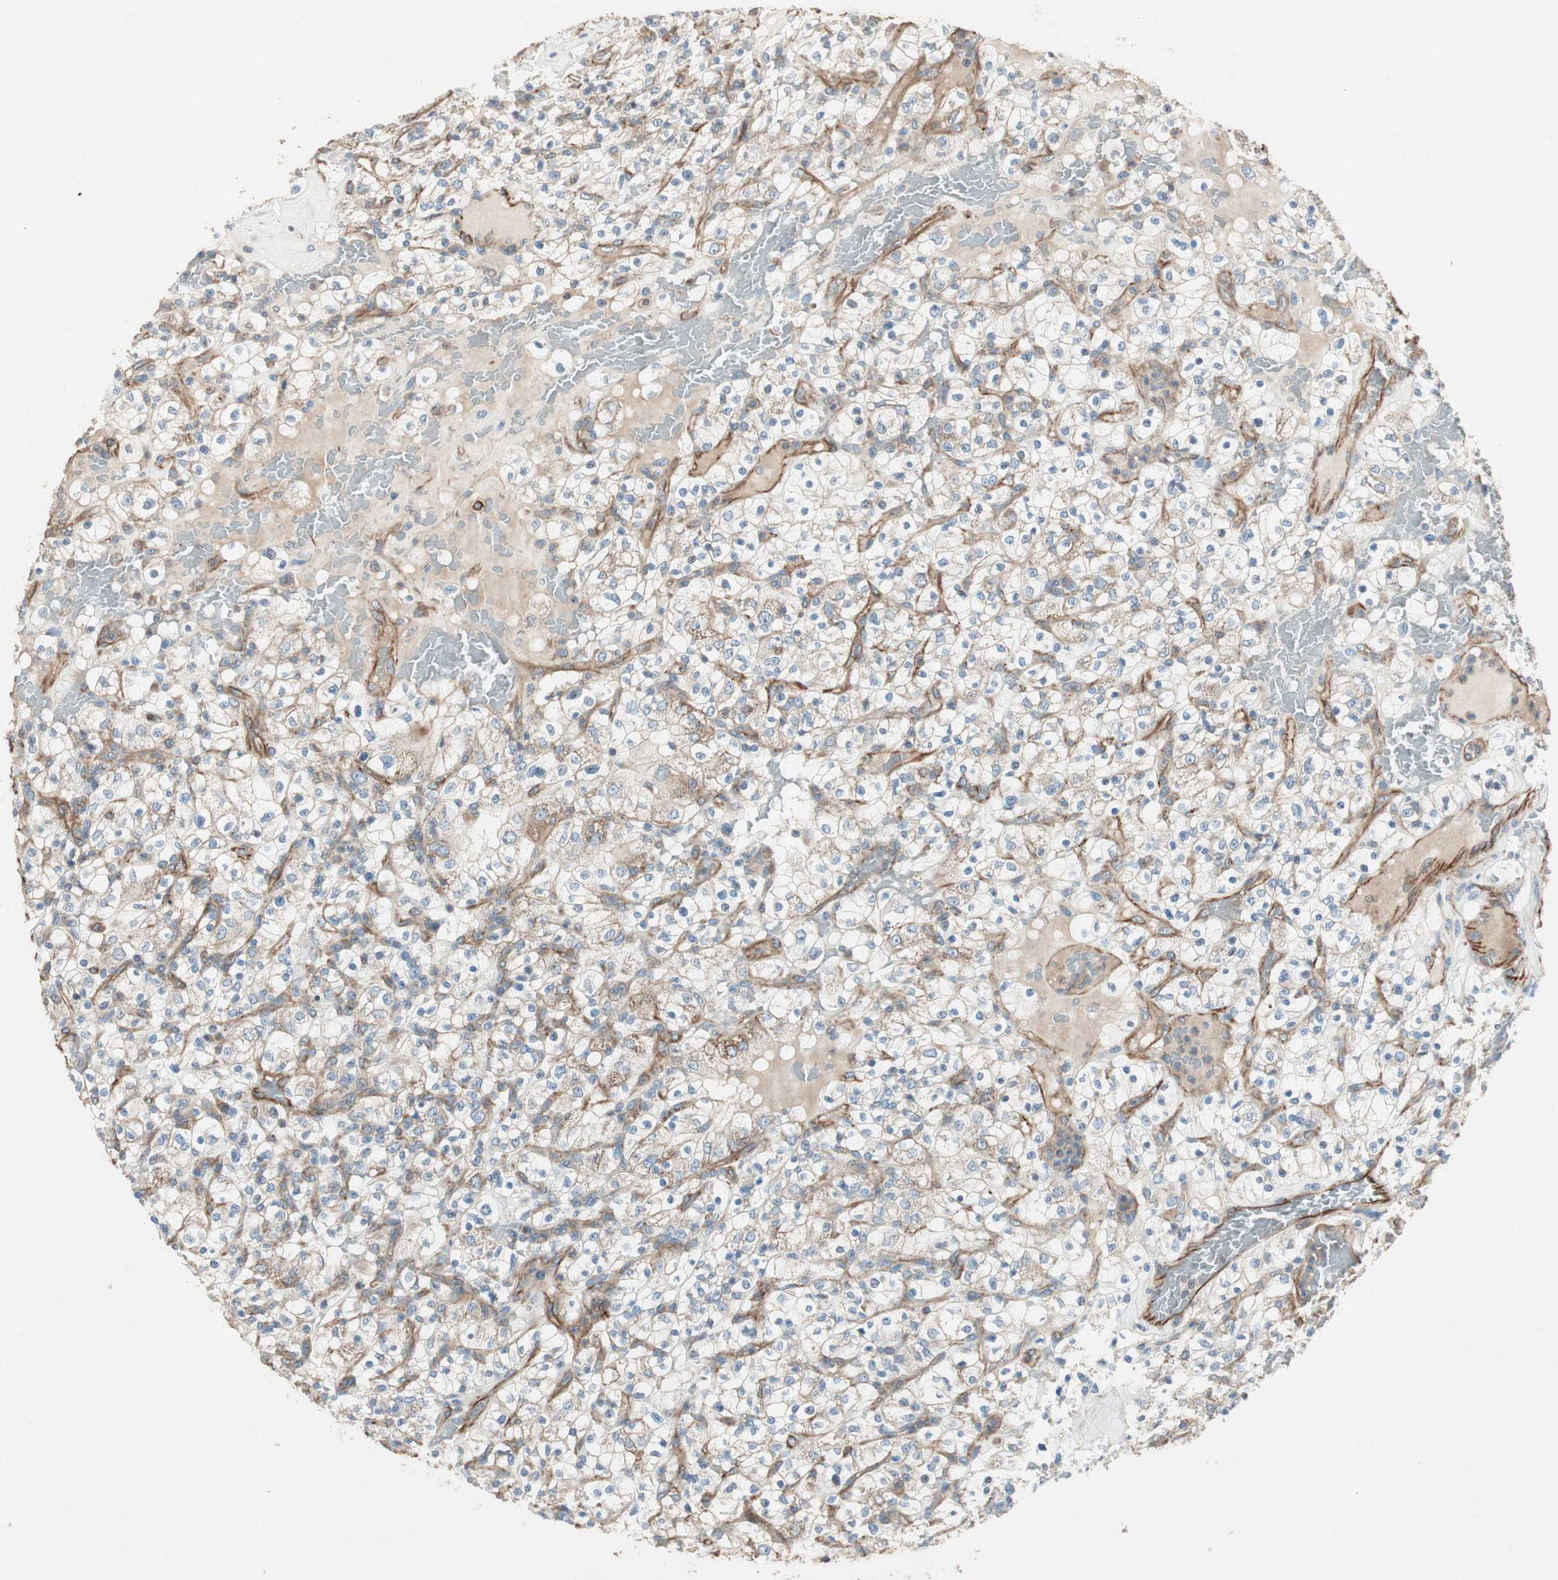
{"staining": {"intensity": "weak", "quantity": ">75%", "location": "cytoplasmic/membranous"}, "tissue": "renal cancer", "cell_type": "Tumor cells", "image_type": "cancer", "snomed": [{"axis": "morphology", "description": "Normal tissue, NOS"}, {"axis": "morphology", "description": "Adenocarcinoma, NOS"}, {"axis": "topography", "description": "Kidney"}], "caption": "Protein expression analysis of human renal cancer (adenocarcinoma) reveals weak cytoplasmic/membranous expression in about >75% of tumor cells. Nuclei are stained in blue.", "gene": "SRCIN1", "patient": {"sex": "female", "age": 72}}